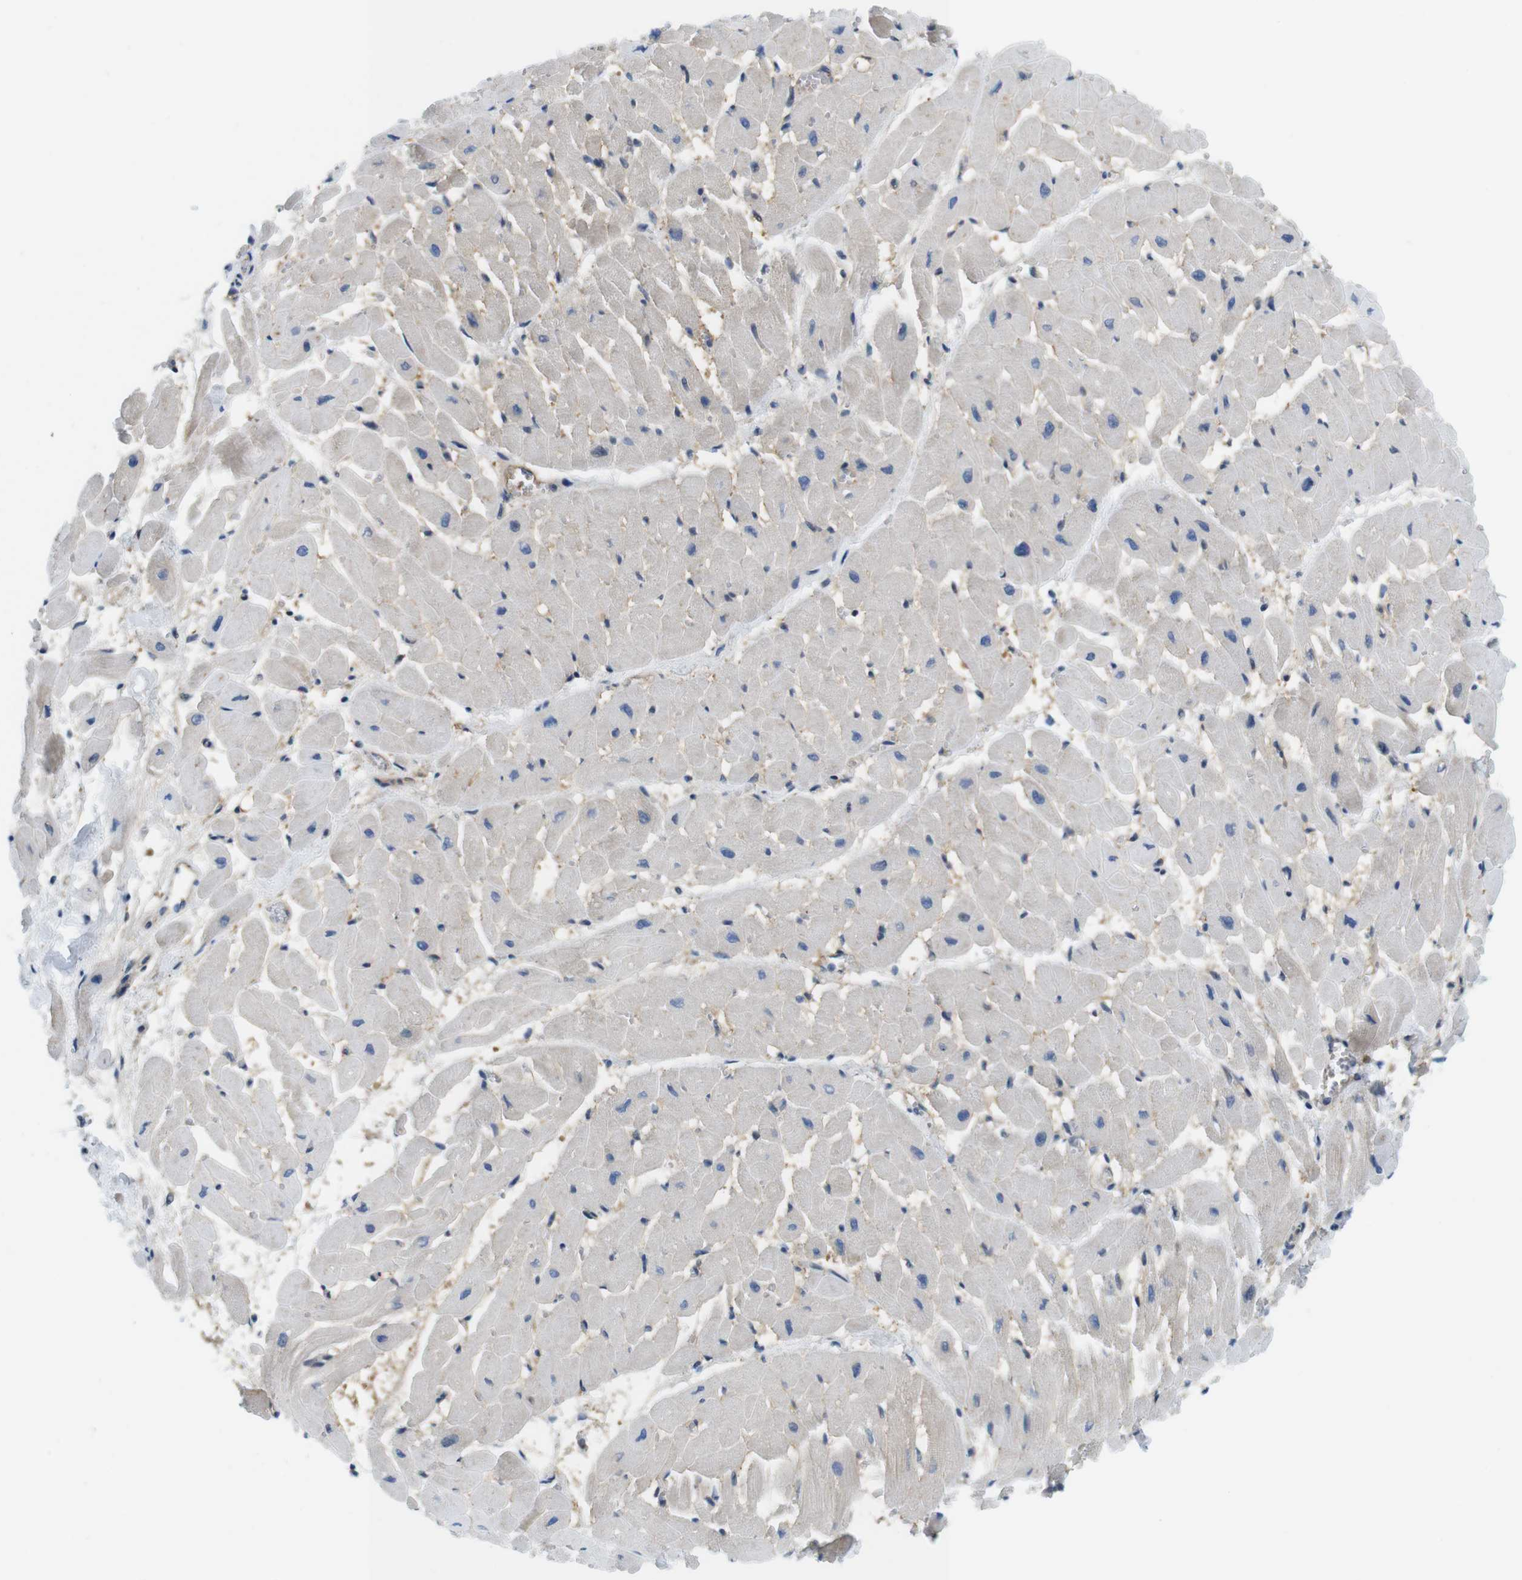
{"staining": {"intensity": "weak", "quantity": "<25%", "location": "cytoplasmic/membranous"}, "tissue": "heart muscle", "cell_type": "Cardiomyocytes", "image_type": "normal", "snomed": [{"axis": "morphology", "description": "Normal tissue, NOS"}, {"axis": "topography", "description": "Heart"}], "caption": "Cardiomyocytes show no significant protein positivity in unremarkable heart muscle. (DAB IHC visualized using brightfield microscopy, high magnification).", "gene": "ZDHHC3", "patient": {"sex": "male", "age": 45}}